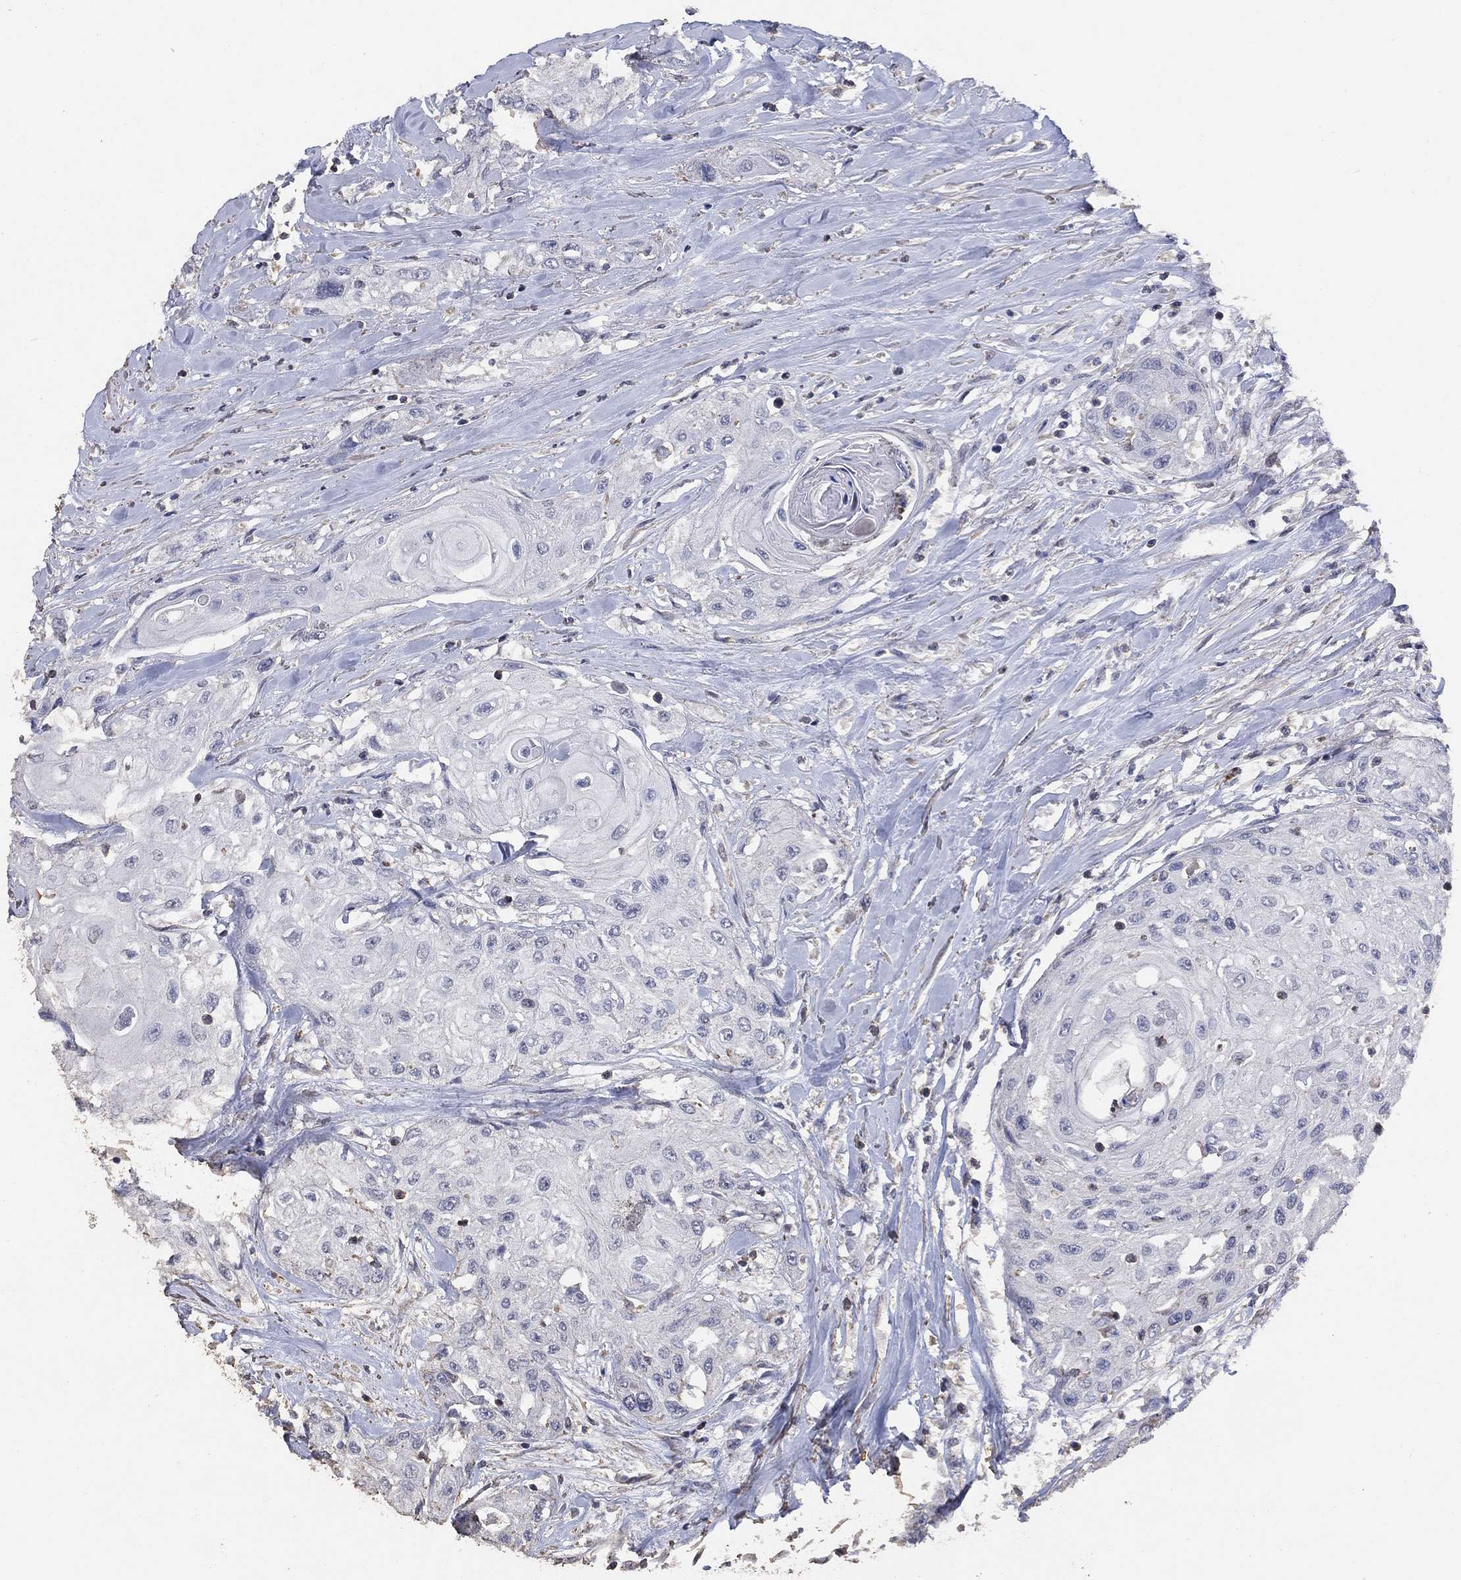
{"staining": {"intensity": "negative", "quantity": "none", "location": "none"}, "tissue": "head and neck cancer", "cell_type": "Tumor cells", "image_type": "cancer", "snomed": [{"axis": "morphology", "description": "Normal tissue, NOS"}, {"axis": "morphology", "description": "Squamous cell carcinoma, NOS"}, {"axis": "topography", "description": "Oral tissue"}, {"axis": "topography", "description": "Peripheral nerve tissue"}, {"axis": "topography", "description": "Head-Neck"}], "caption": "Squamous cell carcinoma (head and neck) was stained to show a protein in brown. There is no significant positivity in tumor cells.", "gene": "ADPRHL1", "patient": {"sex": "female", "age": 59}}